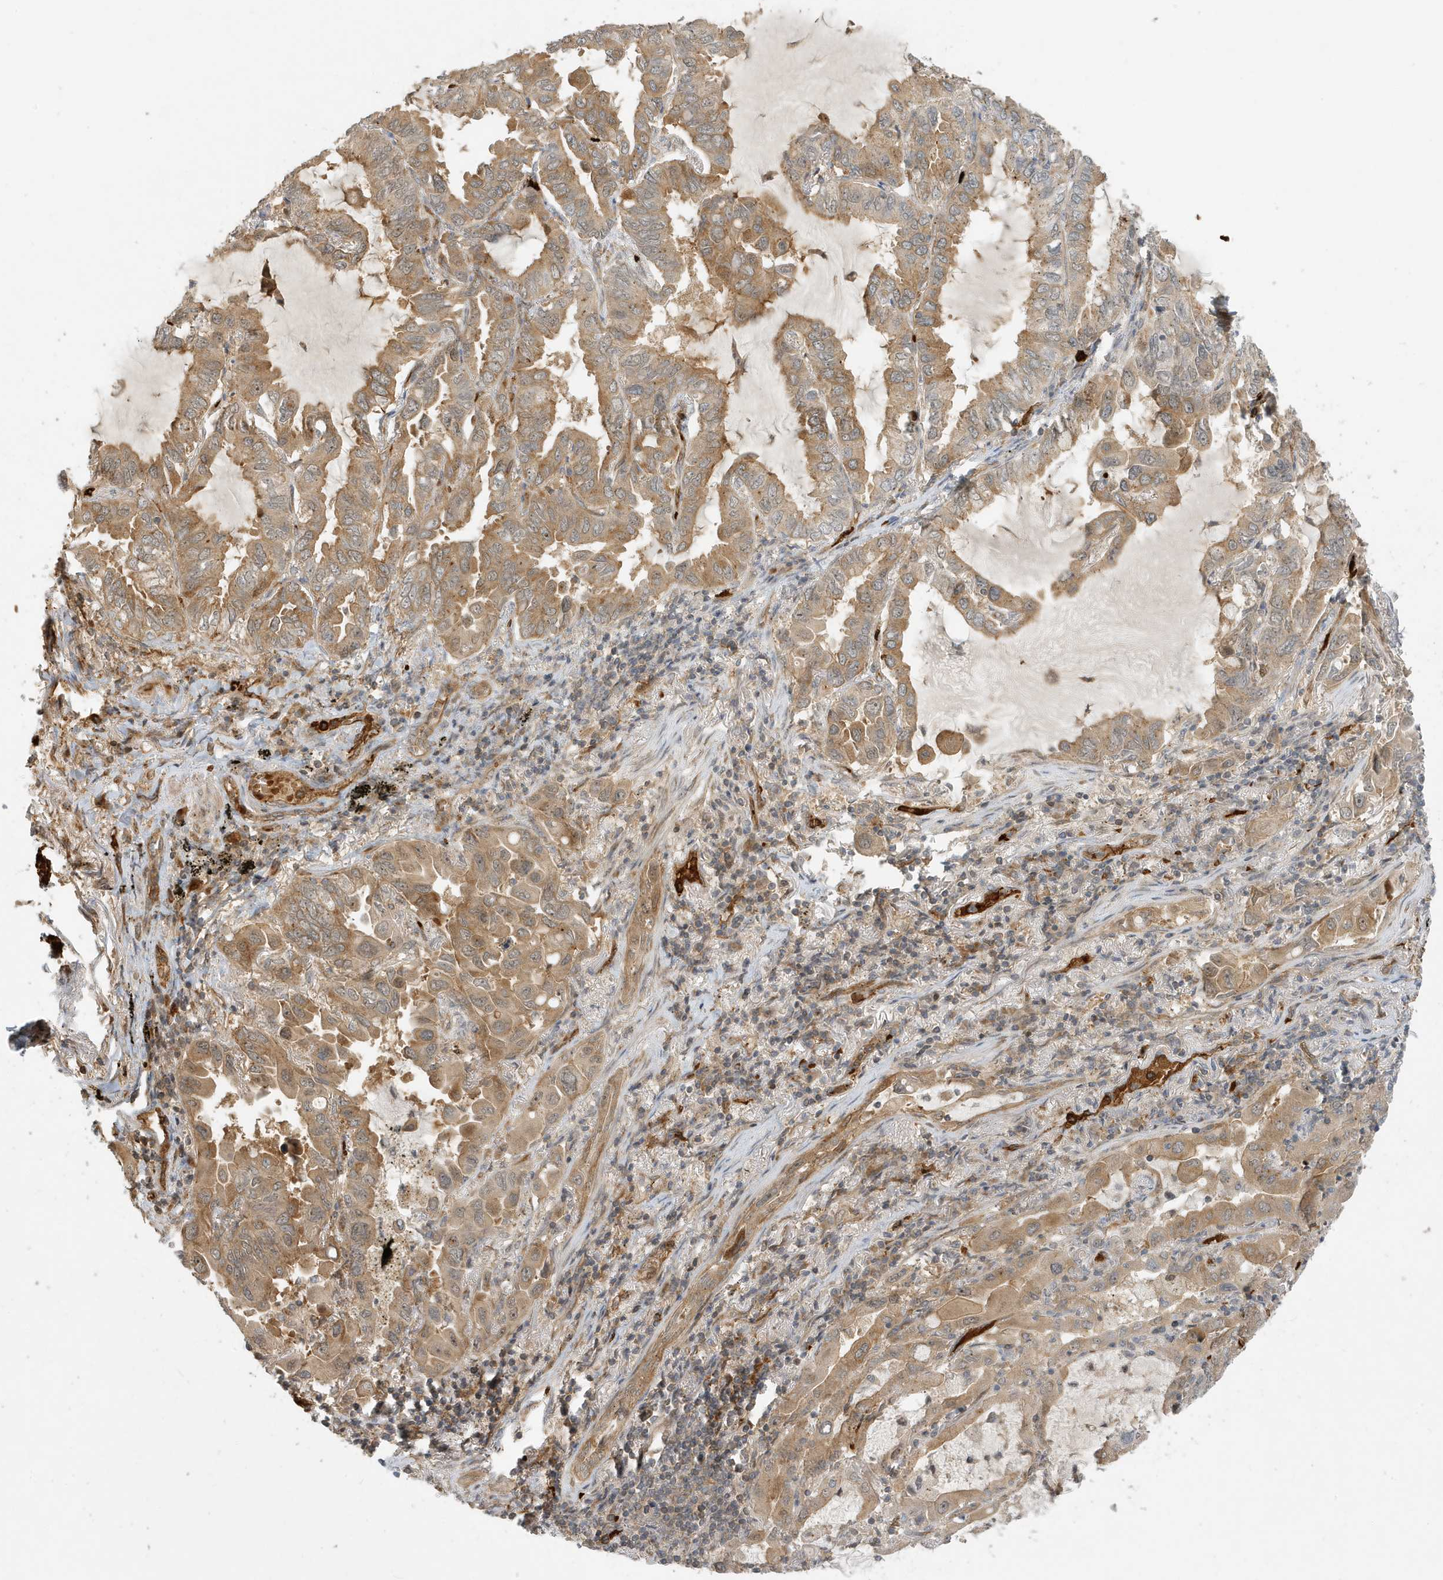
{"staining": {"intensity": "moderate", "quantity": ">75%", "location": "cytoplasmic/membranous,nuclear"}, "tissue": "lung cancer", "cell_type": "Tumor cells", "image_type": "cancer", "snomed": [{"axis": "morphology", "description": "Adenocarcinoma, NOS"}, {"axis": "topography", "description": "Lung"}], "caption": "Lung cancer (adenocarcinoma) was stained to show a protein in brown. There is medium levels of moderate cytoplasmic/membranous and nuclear expression in about >75% of tumor cells. (DAB = brown stain, brightfield microscopy at high magnification).", "gene": "FYCO1", "patient": {"sex": "male", "age": 64}}